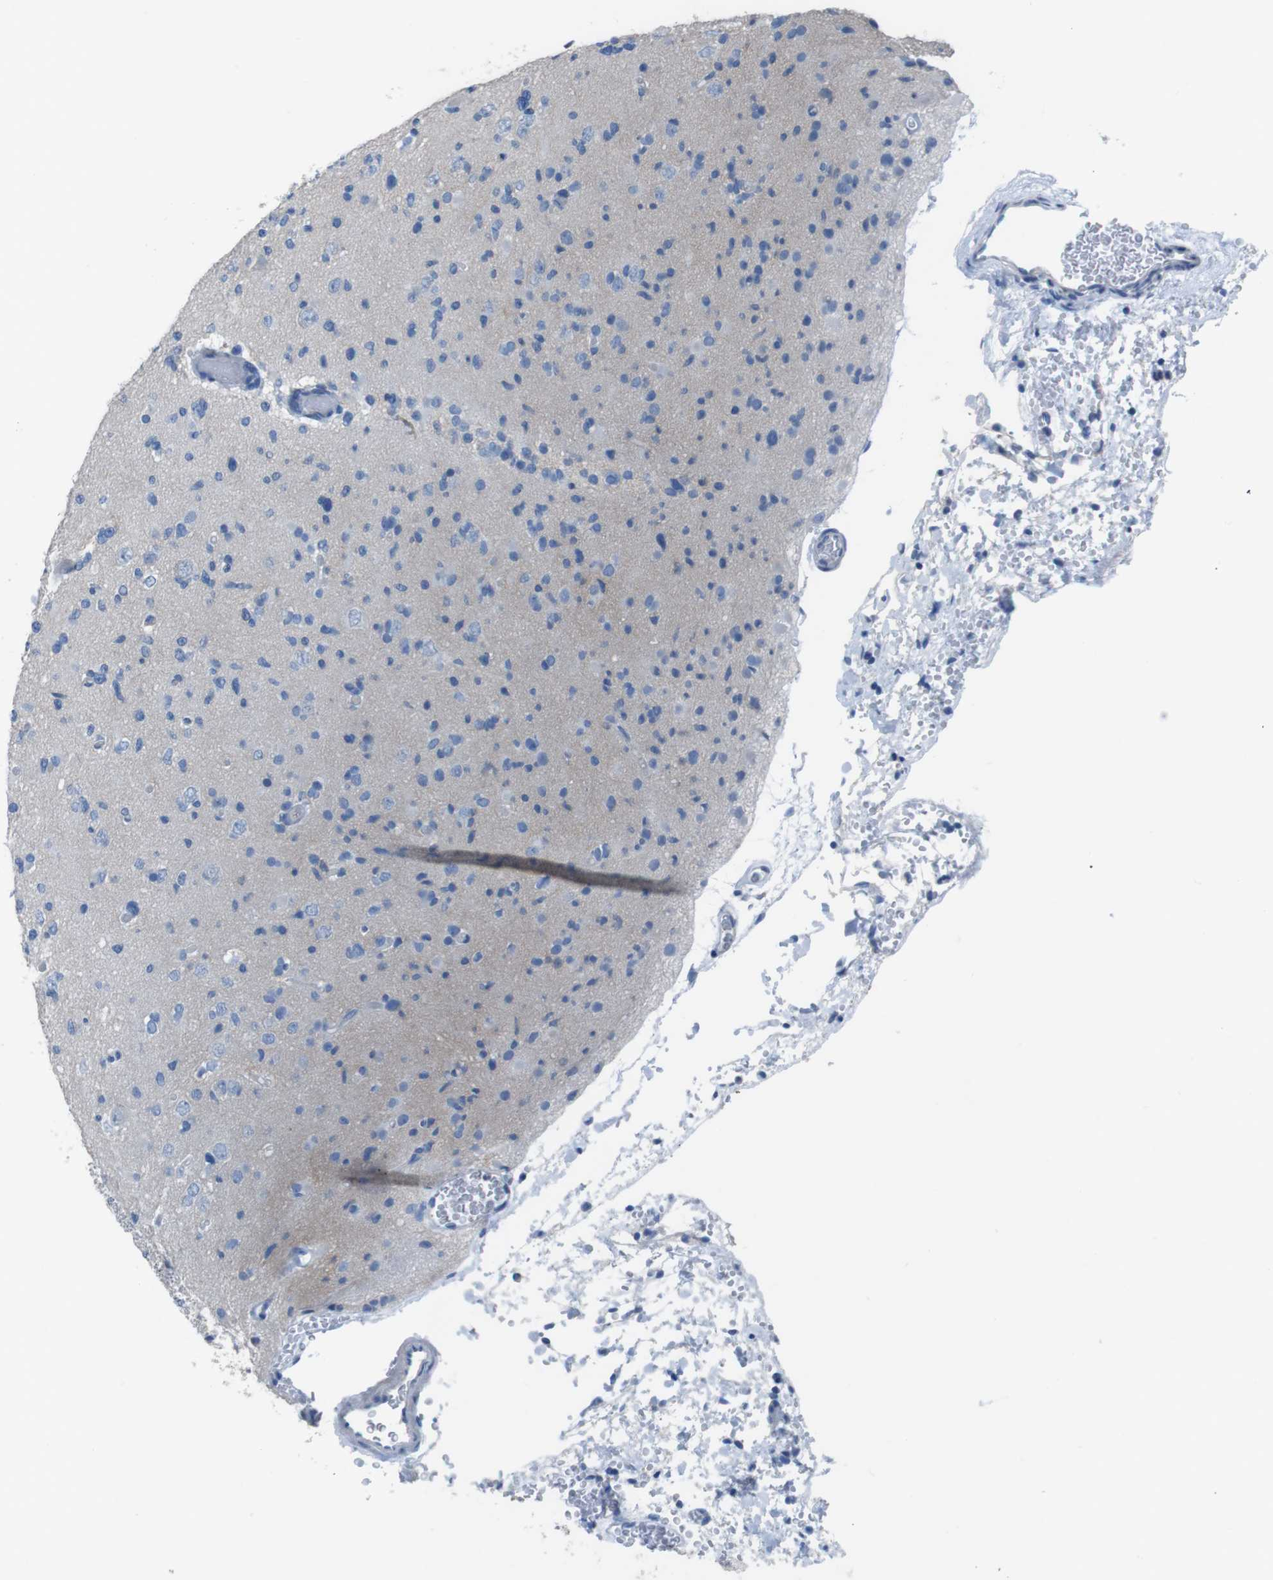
{"staining": {"intensity": "negative", "quantity": "none", "location": "none"}, "tissue": "glioma", "cell_type": "Tumor cells", "image_type": "cancer", "snomed": [{"axis": "morphology", "description": "Glioma, malignant, Low grade"}, {"axis": "topography", "description": "Brain"}], "caption": "The image reveals no significant staining in tumor cells of malignant glioma (low-grade). (DAB IHC, high magnification).", "gene": "CYP2C8", "patient": {"sex": "female", "age": 22}}